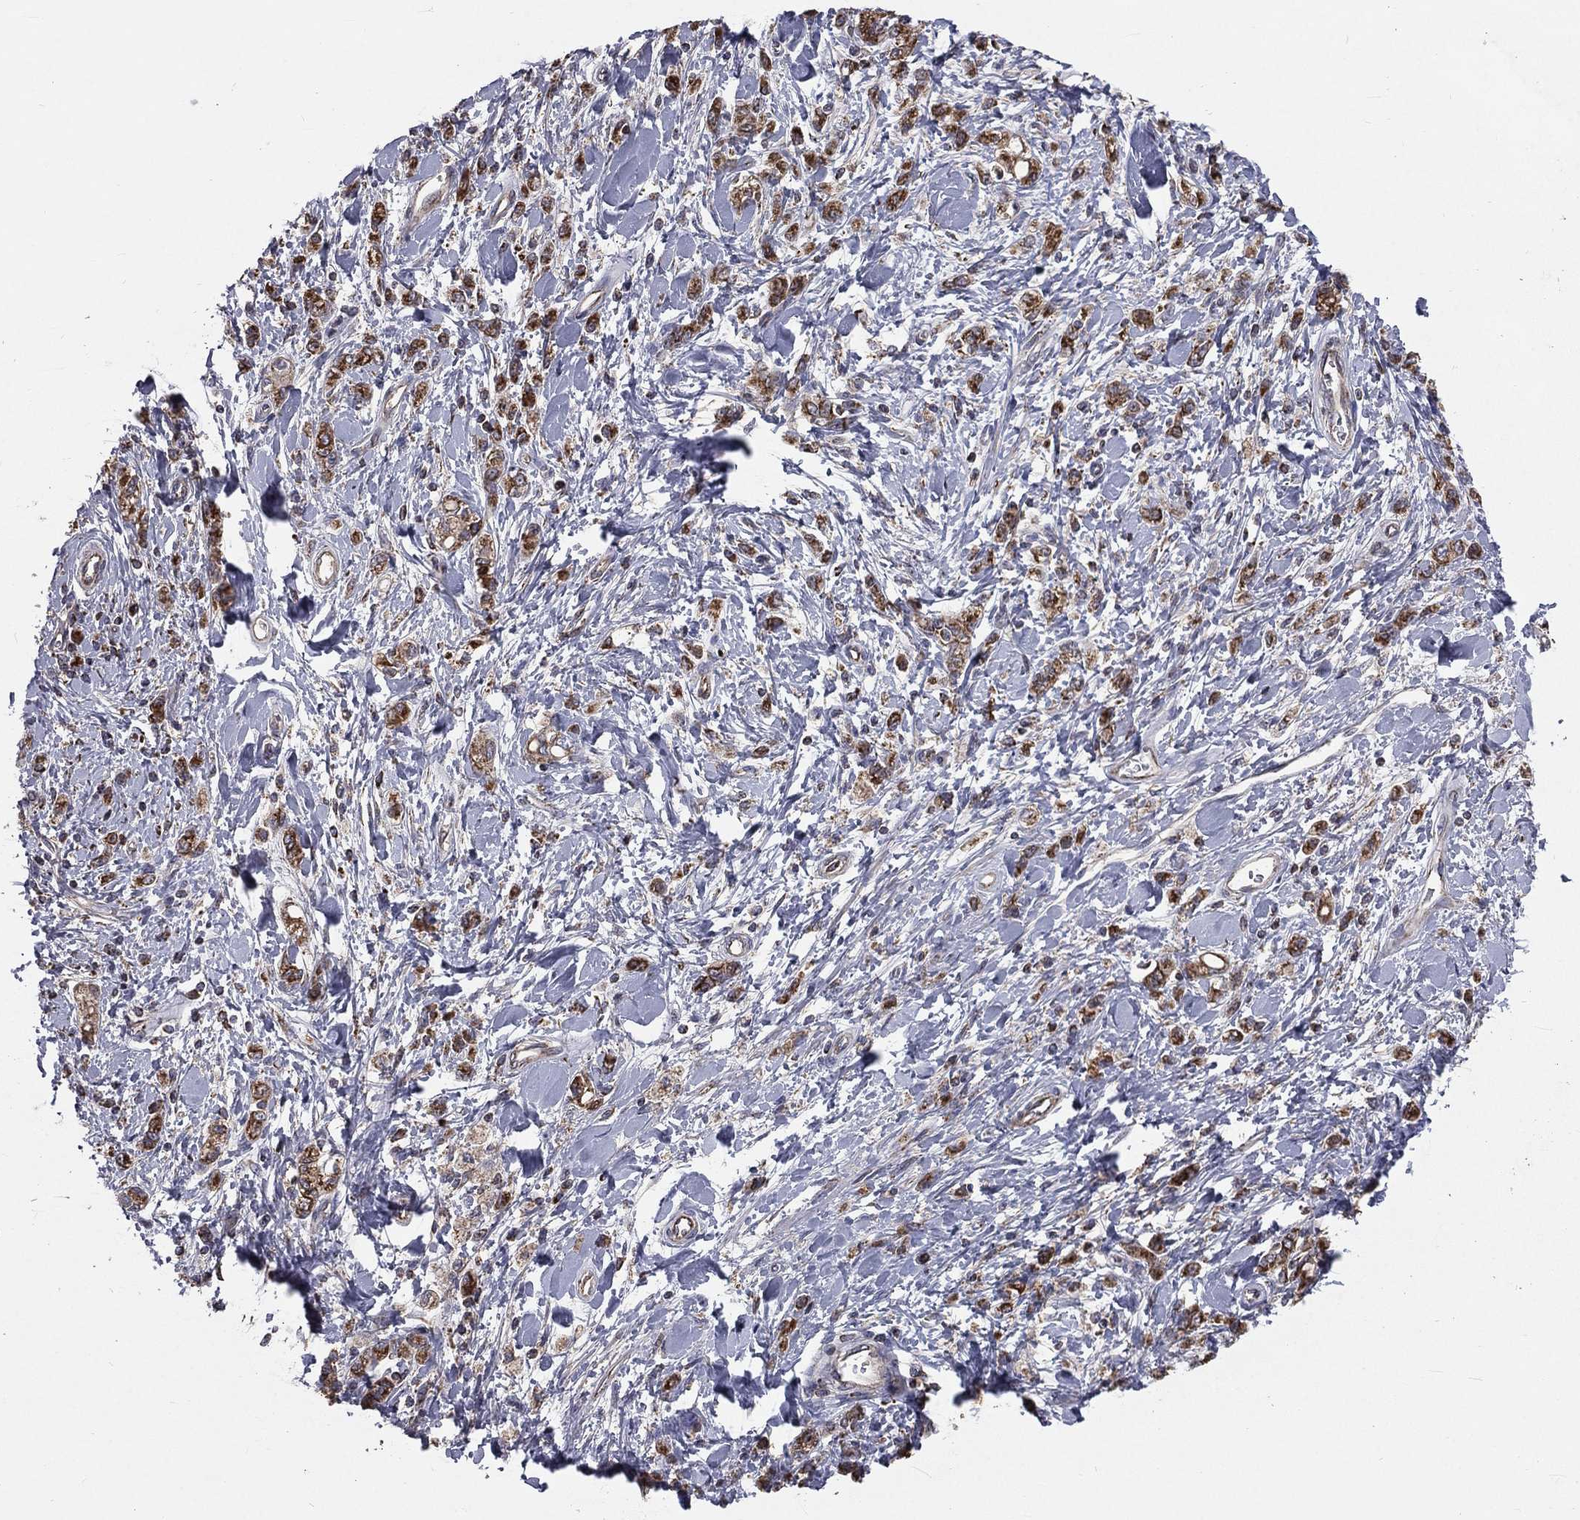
{"staining": {"intensity": "moderate", "quantity": "25%-75%", "location": "cytoplasmic/membranous"}, "tissue": "stomach cancer", "cell_type": "Tumor cells", "image_type": "cancer", "snomed": [{"axis": "morphology", "description": "Adenocarcinoma, NOS"}, {"axis": "topography", "description": "Stomach"}], "caption": "A photomicrograph of stomach cancer stained for a protein shows moderate cytoplasmic/membranous brown staining in tumor cells. The protein is shown in brown color, while the nuclei are stained blue.", "gene": "GPD1", "patient": {"sex": "male", "age": 77}}